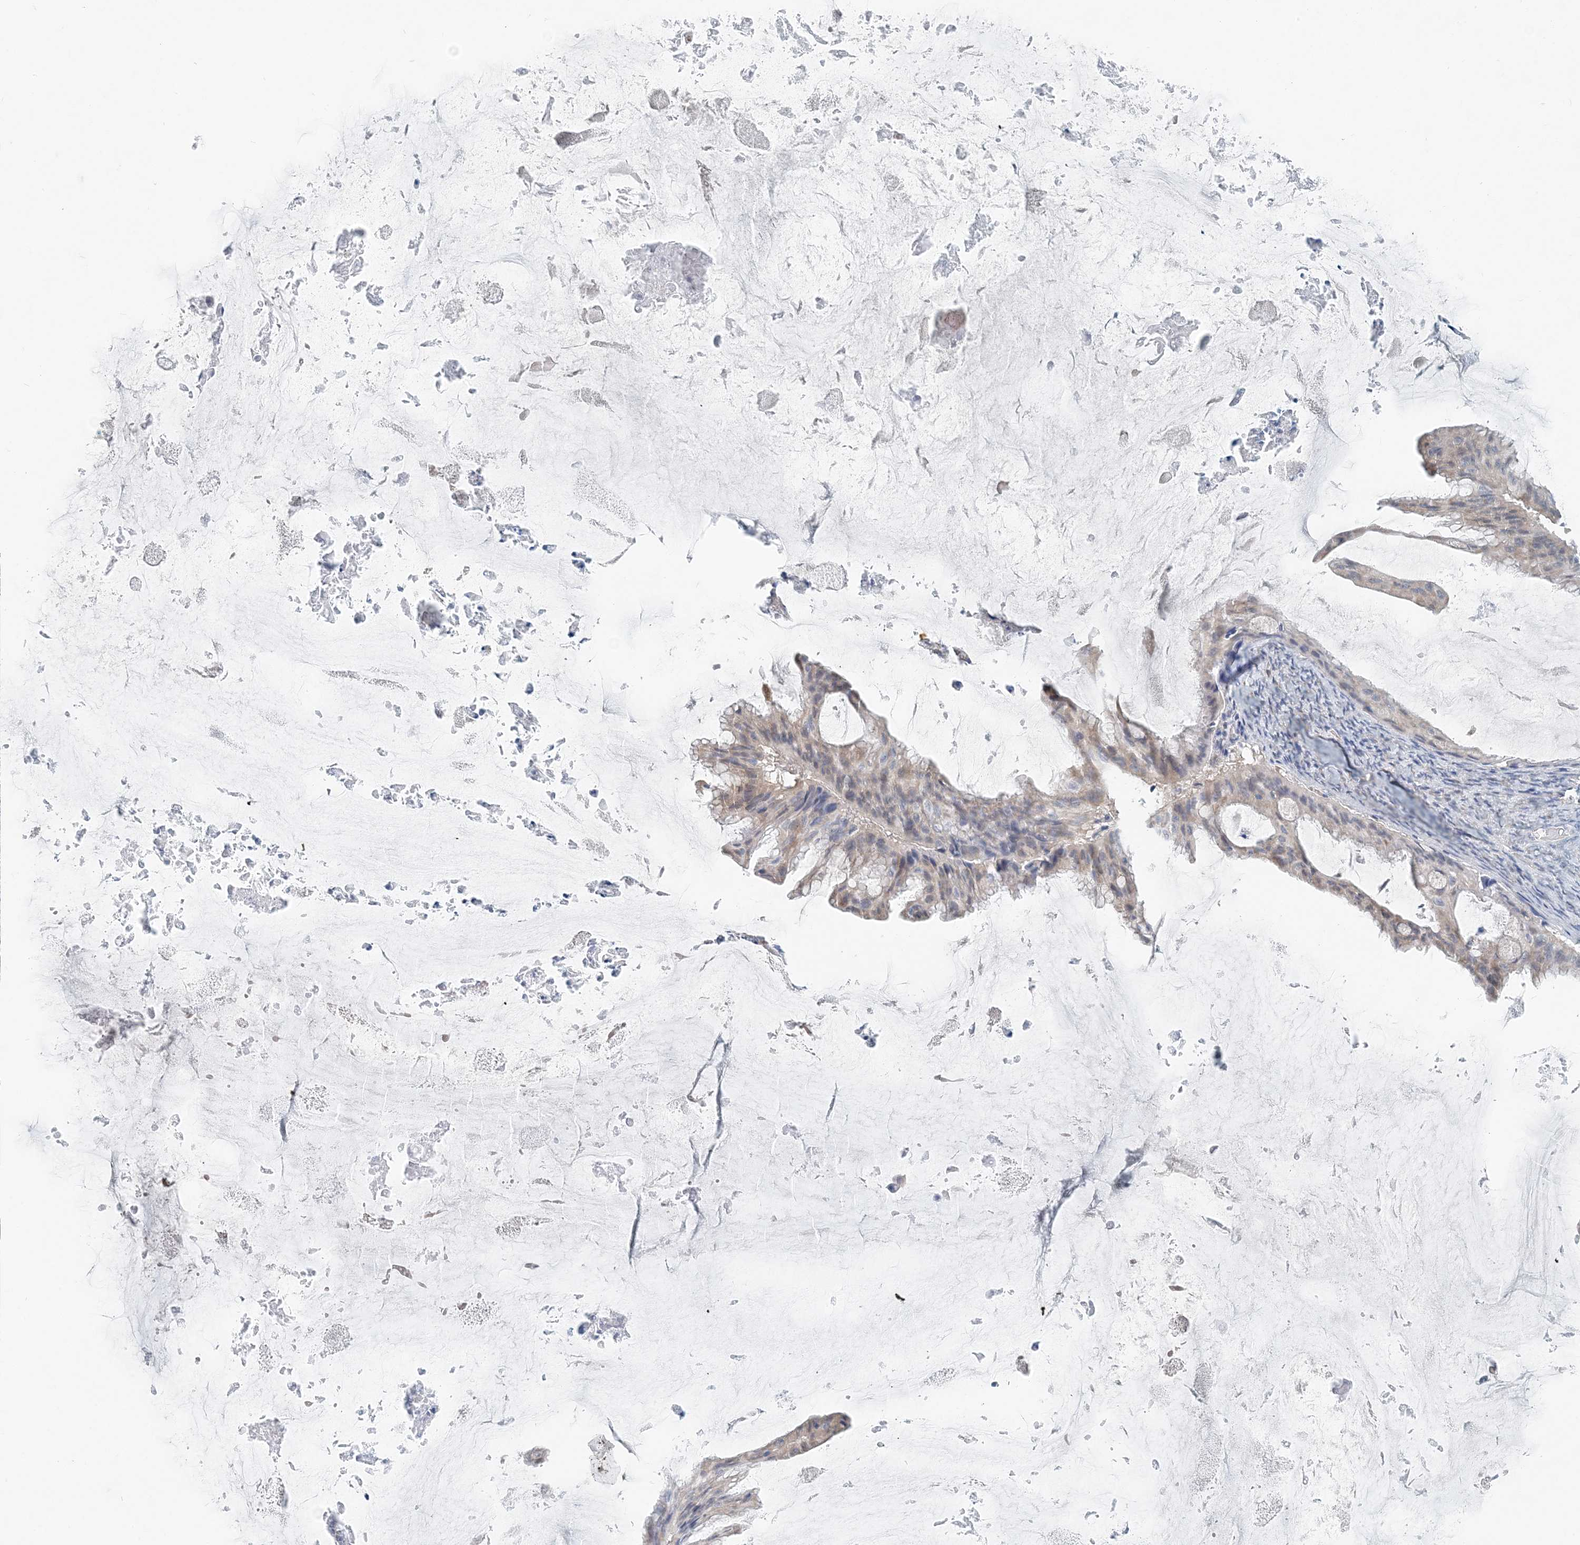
{"staining": {"intensity": "weak", "quantity": "<25%", "location": "cytoplasmic/membranous"}, "tissue": "ovarian cancer", "cell_type": "Tumor cells", "image_type": "cancer", "snomed": [{"axis": "morphology", "description": "Cystadenocarcinoma, mucinous, NOS"}, {"axis": "topography", "description": "Ovary"}], "caption": "The image shows no significant positivity in tumor cells of mucinous cystadenocarcinoma (ovarian).", "gene": "EEF1A2", "patient": {"sex": "female", "age": 61}}